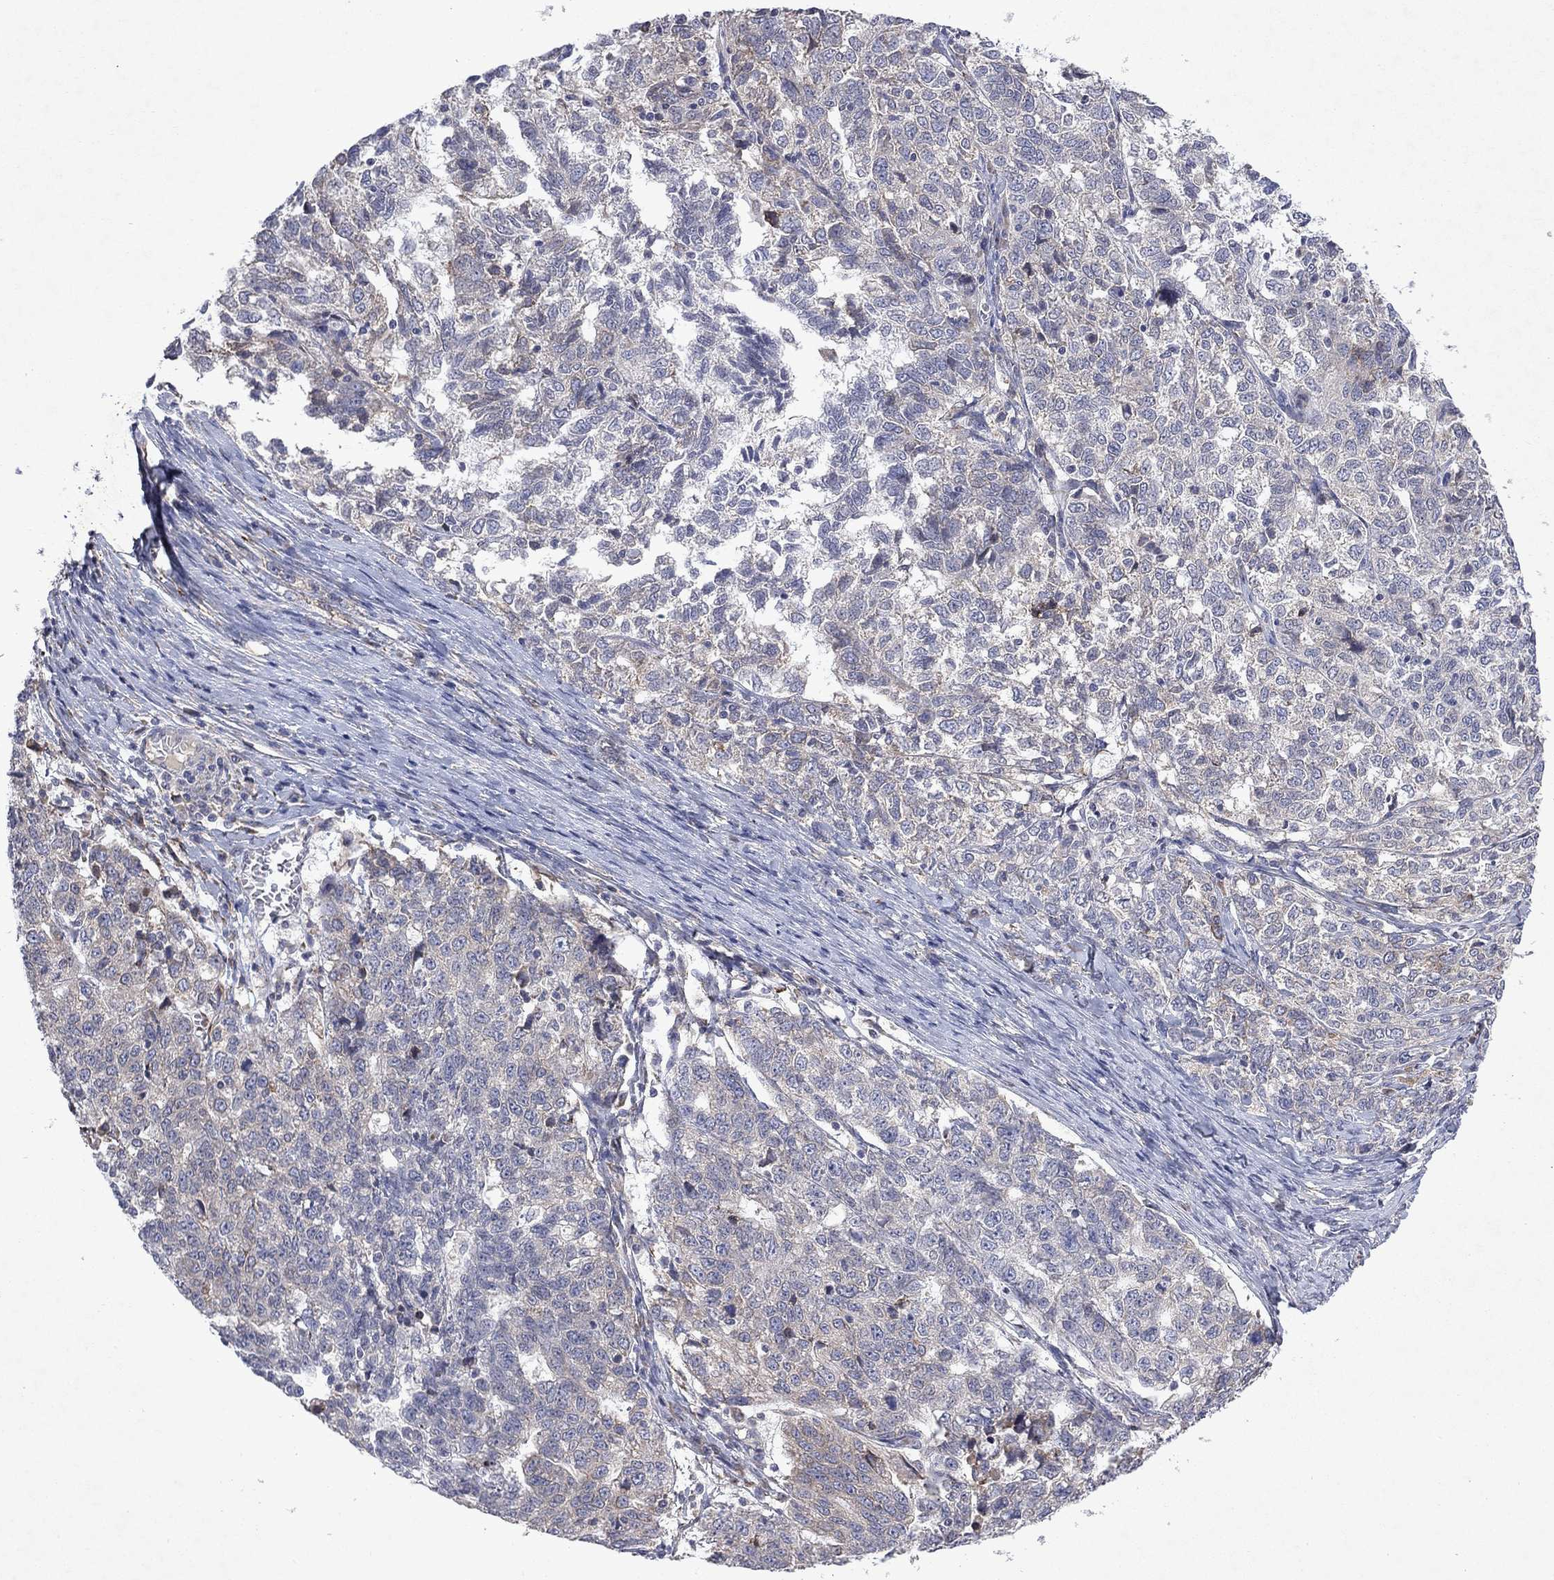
{"staining": {"intensity": "negative", "quantity": "none", "location": "none"}, "tissue": "ovarian cancer", "cell_type": "Tumor cells", "image_type": "cancer", "snomed": [{"axis": "morphology", "description": "Cystadenocarcinoma, serous, NOS"}, {"axis": "topography", "description": "Ovary"}], "caption": "Immunohistochemical staining of human ovarian serous cystadenocarcinoma demonstrates no significant staining in tumor cells. Nuclei are stained in blue.", "gene": "TMEM97", "patient": {"sex": "female", "age": 71}}